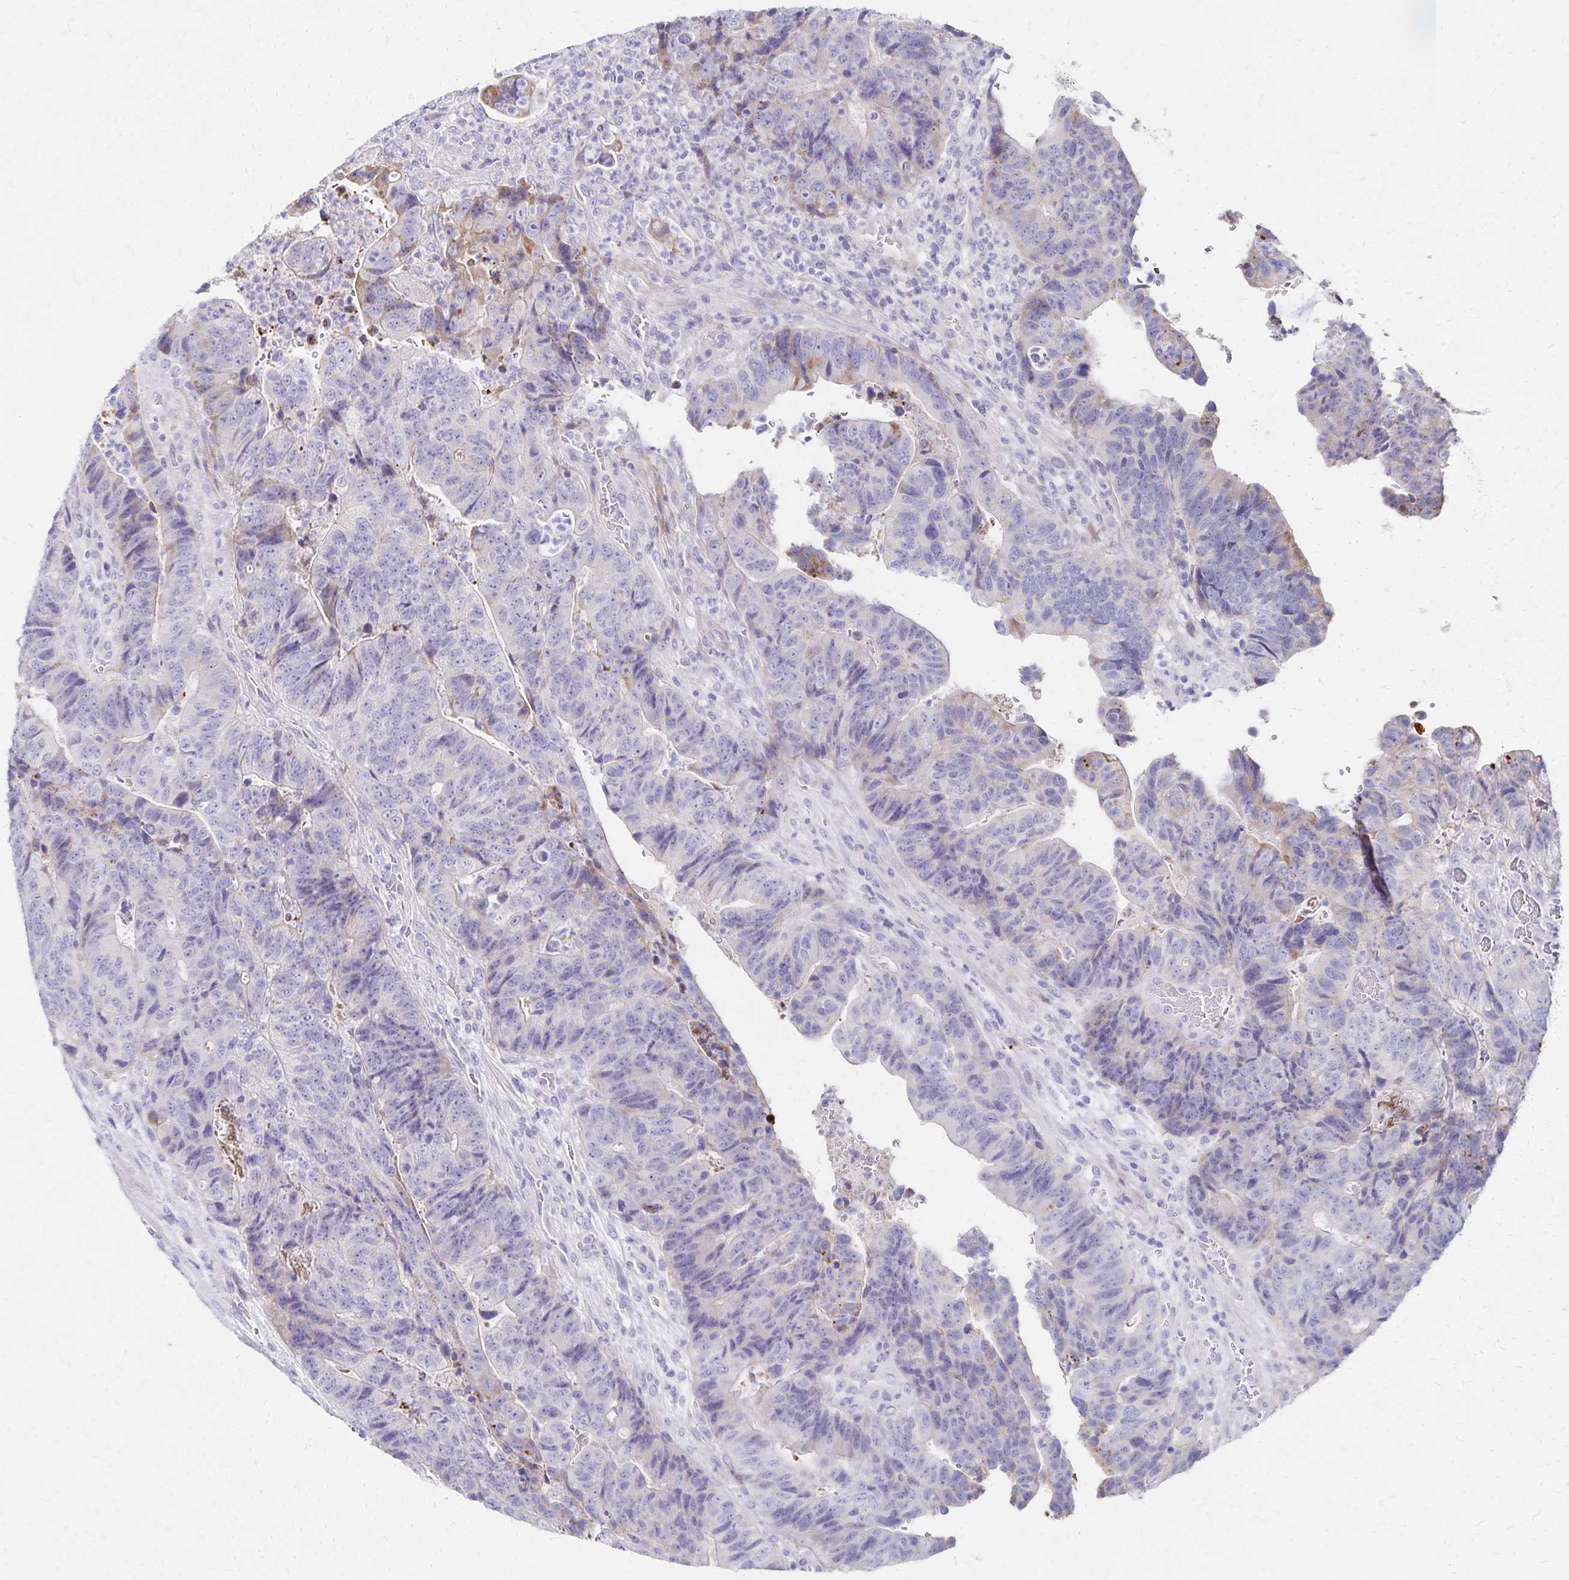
{"staining": {"intensity": "moderate", "quantity": "<25%", "location": "cytoplasmic/membranous"}, "tissue": "colorectal cancer", "cell_type": "Tumor cells", "image_type": "cancer", "snomed": [{"axis": "morphology", "description": "Normal tissue, NOS"}, {"axis": "morphology", "description": "Adenocarcinoma, NOS"}, {"axis": "topography", "description": "Colon"}], "caption": "Colorectal adenocarcinoma stained with IHC shows moderate cytoplasmic/membranous staining in about <25% of tumor cells.", "gene": "NECAP1", "patient": {"sex": "female", "age": 48}}